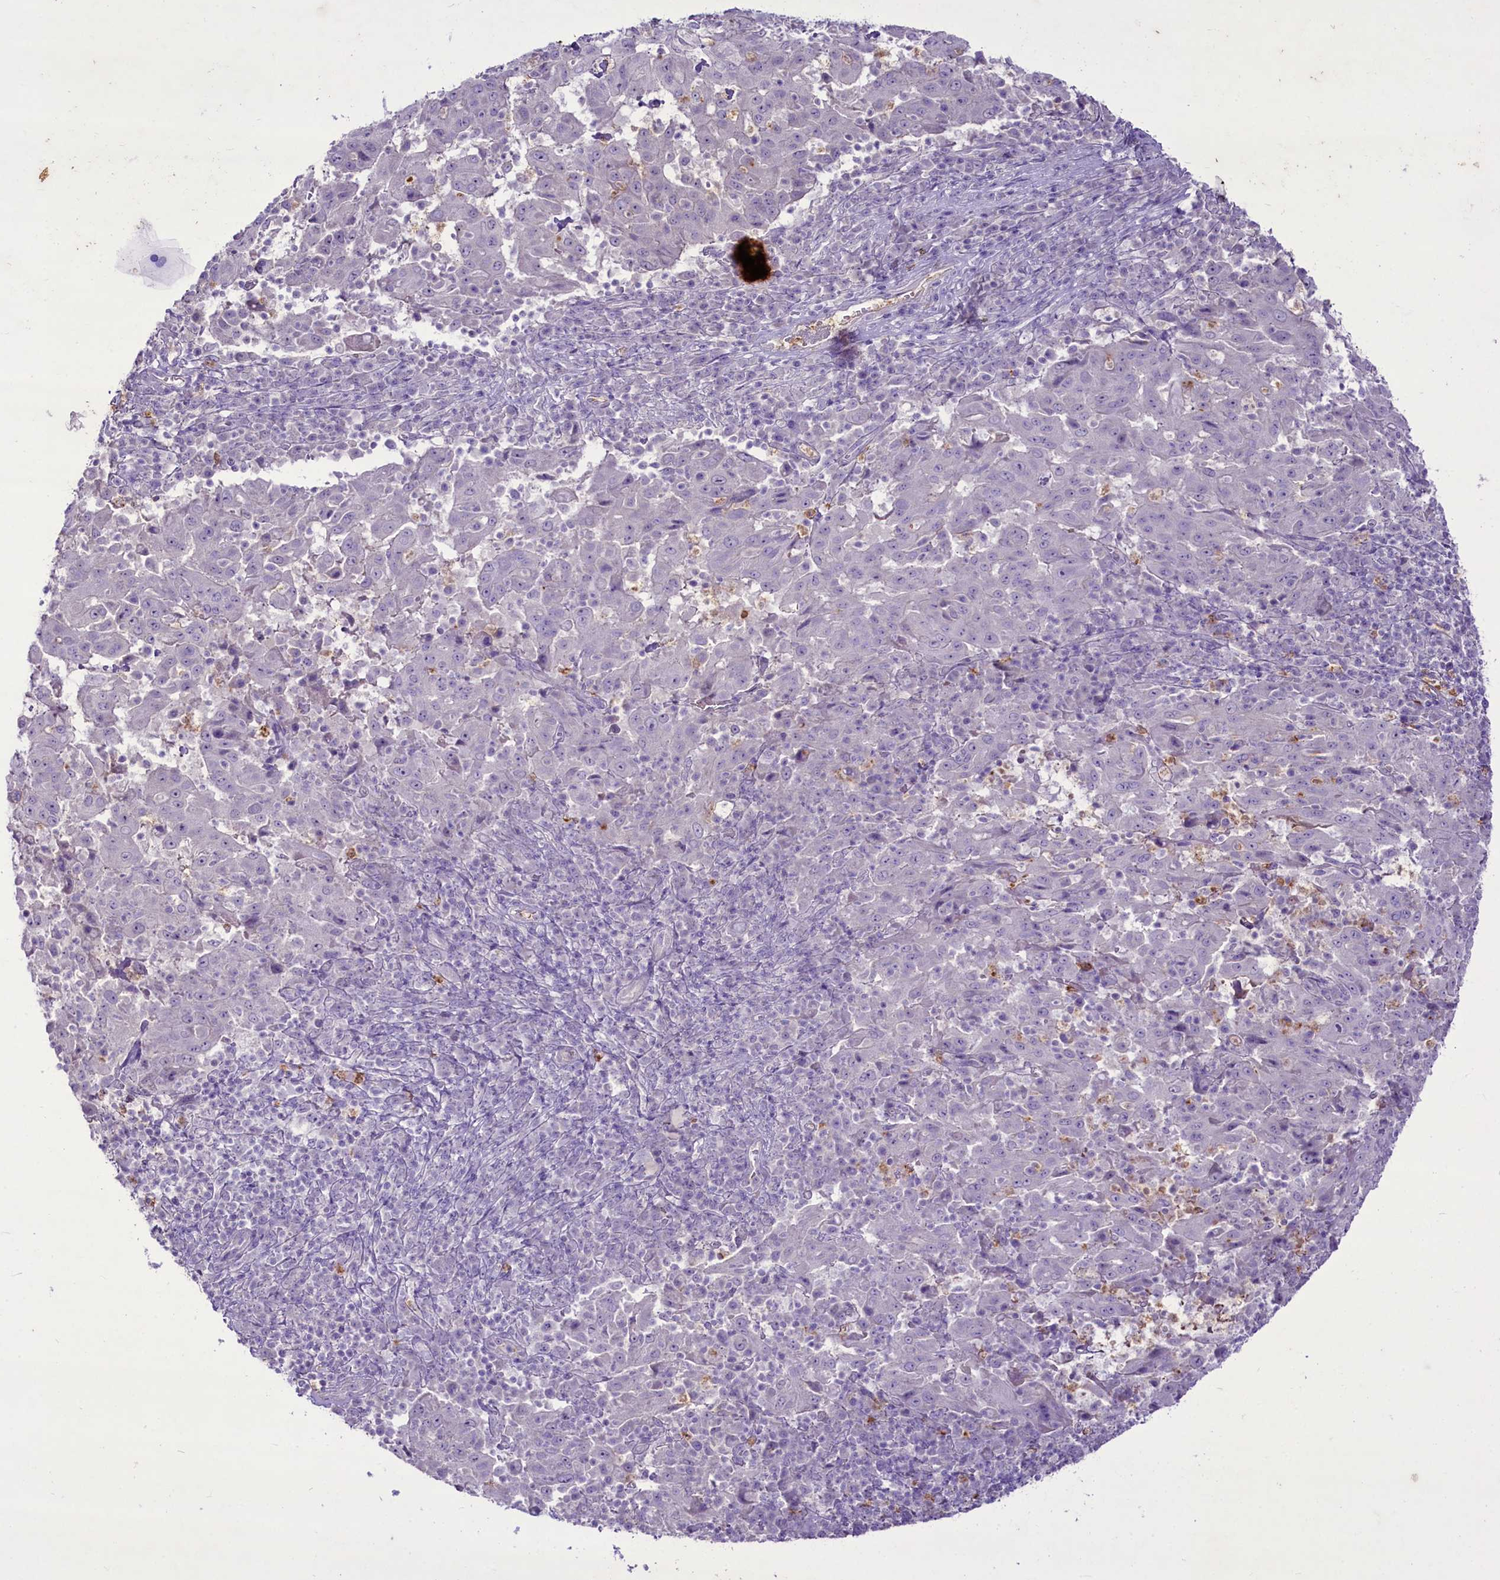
{"staining": {"intensity": "negative", "quantity": "none", "location": "none"}, "tissue": "pancreatic cancer", "cell_type": "Tumor cells", "image_type": "cancer", "snomed": [{"axis": "morphology", "description": "Adenocarcinoma, NOS"}, {"axis": "topography", "description": "Pancreas"}], "caption": "The IHC histopathology image has no significant expression in tumor cells of adenocarcinoma (pancreatic) tissue.", "gene": "FAM209B", "patient": {"sex": "male", "age": 63}}